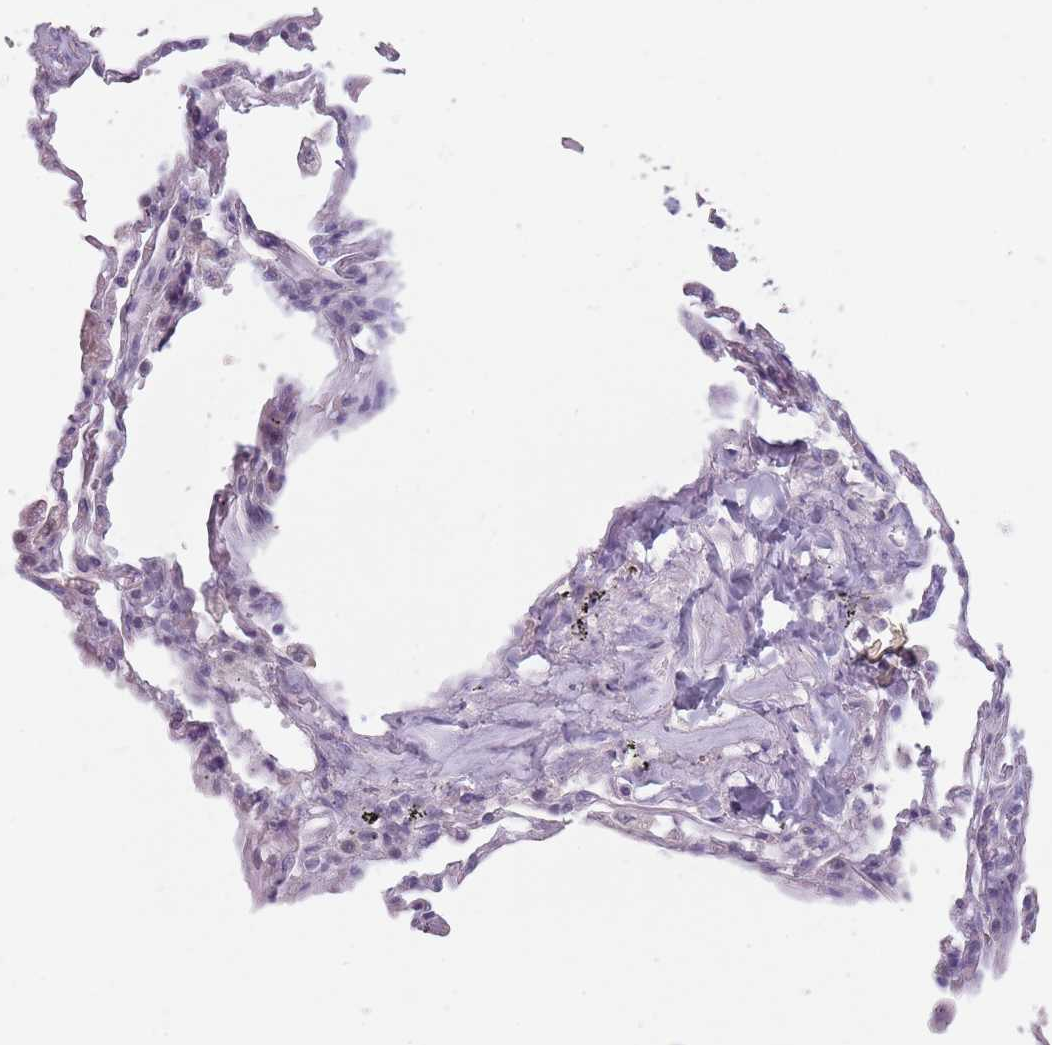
{"staining": {"intensity": "negative", "quantity": "none", "location": "none"}, "tissue": "adipose tissue", "cell_type": "Adipocytes", "image_type": "normal", "snomed": [{"axis": "morphology", "description": "Normal tissue, NOS"}, {"axis": "topography", "description": "Lymph node"}, {"axis": "topography", "description": "Bronchus"}], "caption": "Immunohistochemistry (IHC) of unremarkable adipose tissue displays no staining in adipocytes.", "gene": "CEP19", "patient": {"sex": "male", "age": 63}}